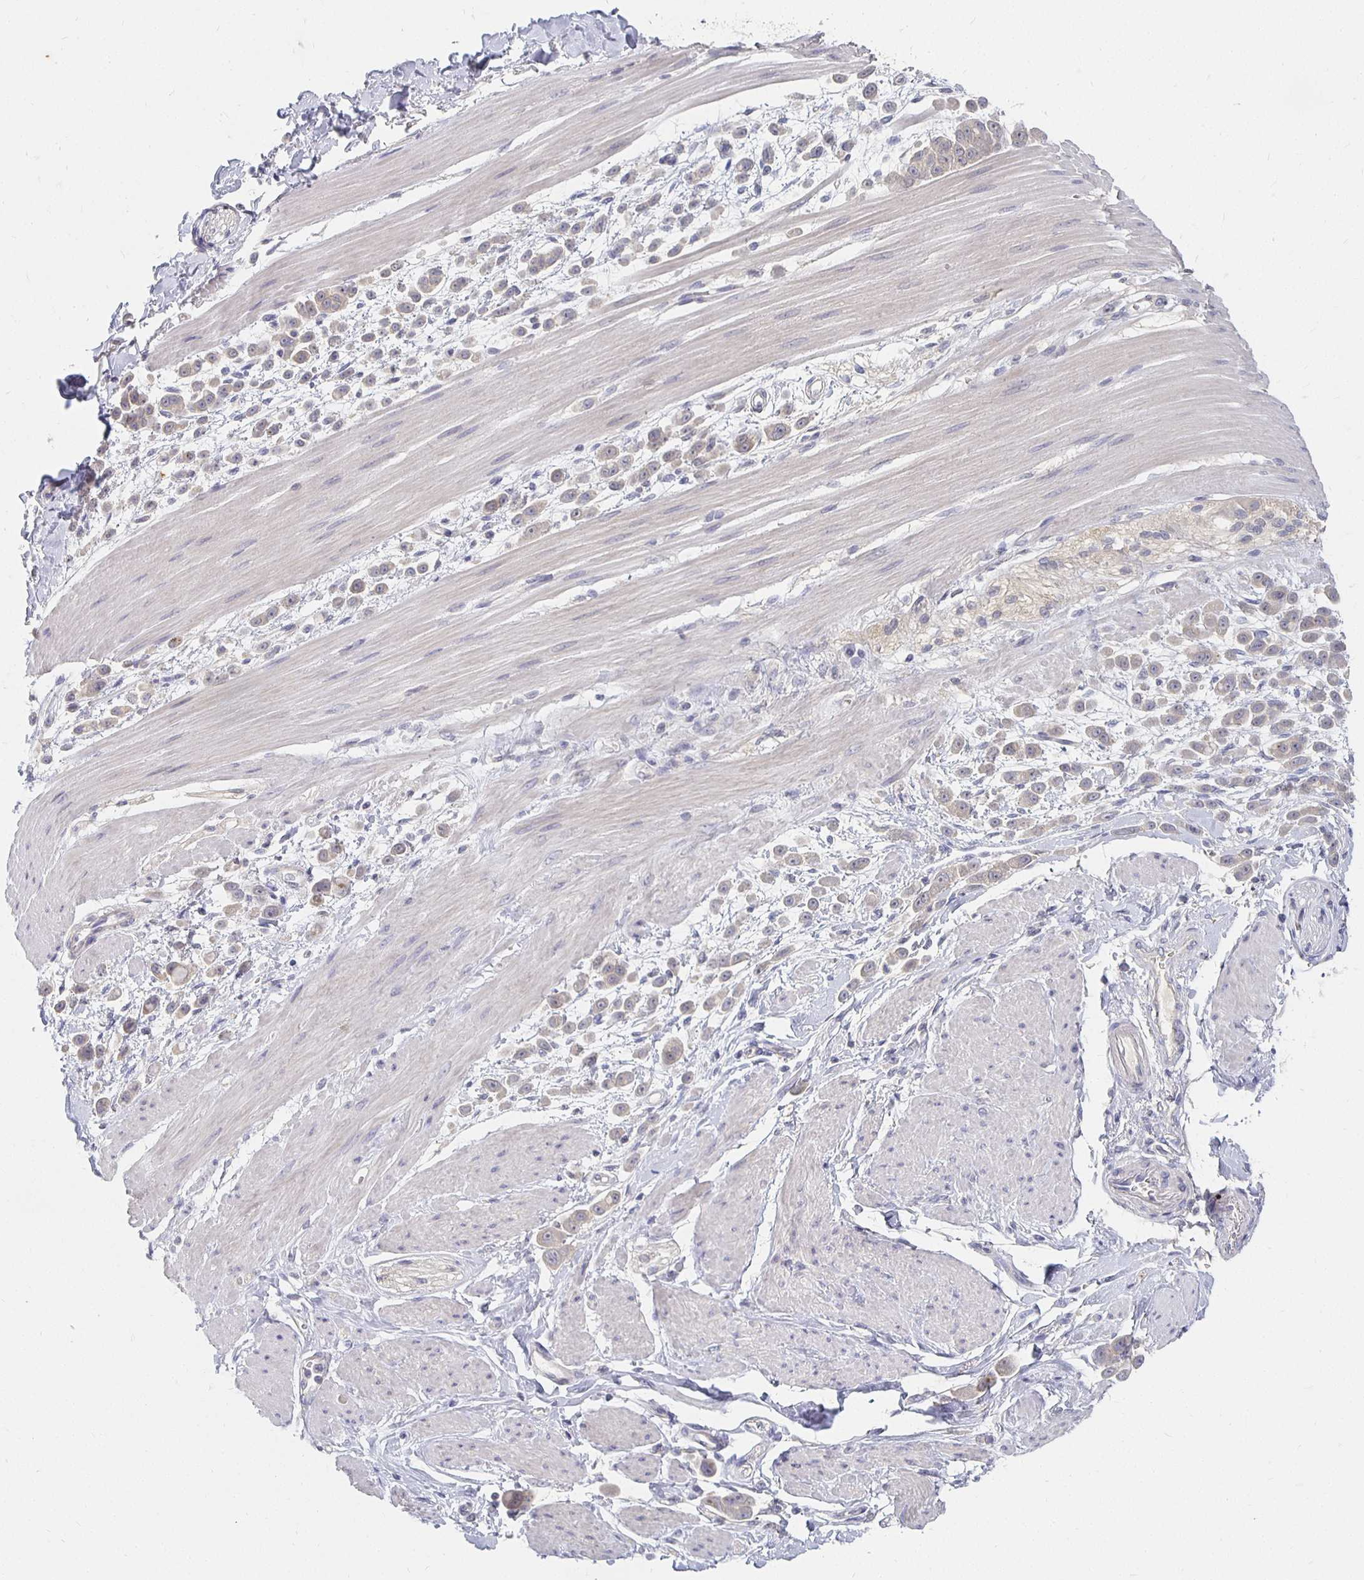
{"staining": {"intensity": "weak", "quantity": ">75%", "location": "cytoplasmic/membranous"}, "tissue": "pancreatic cancer", "cell_type": "Tumor cells", "image_type": "cancer", "snomed": [{"axis": "morphology", "description": "Normal tissue, NOS"}, {"axis": "morphology", "description": "Adenocarcinoma, NOS"}, {"axis": "topography", "description": "Pancreas"}], "caption": "Immunohistochemical staining of human pancreatic cancer exhibits weak cytoplasmic/membranous protein positivity in approximately >75% of tumor cells.", "gene": "FKRP", "patient": {"sex": "female", "age": 64}}